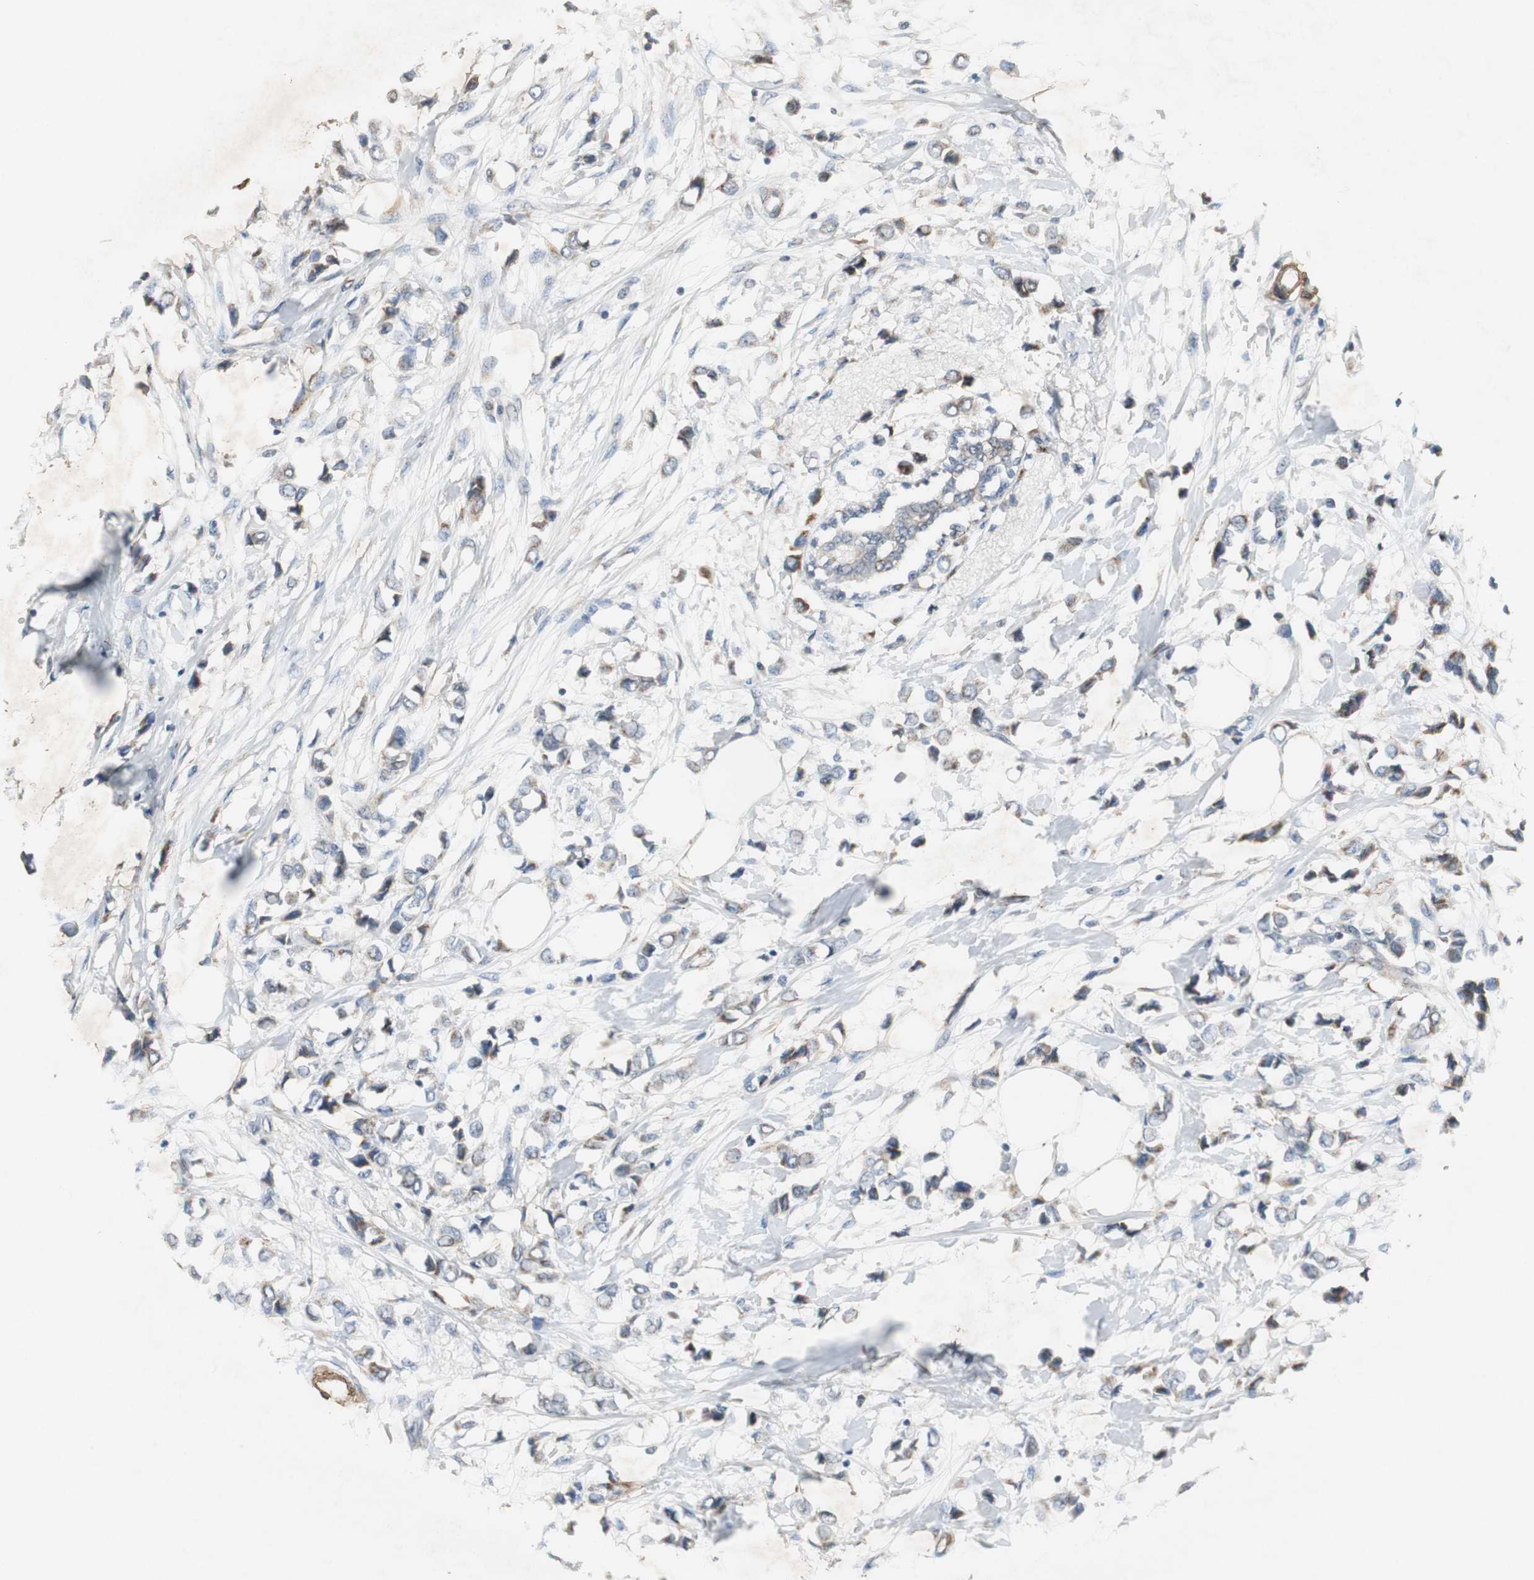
{"staining": {"intensity": "moderate", "quantity": "25%-75%", "location": "cytoplasmic/membranous"}, "tissue": "breast cancer", "cell_type": "Tumor cells", "image_type": "cancer", "snomed": [{"axis": "morphology", "description": "Lobular carcinoma"}, {"axis": "topography", "description": "Breast"}], "caption": "Breast cancer stained with a protein marker reveals moderate staining in tumor cells.", "gene": "JTB", "patient": {"sex": "female", "age": 51}}